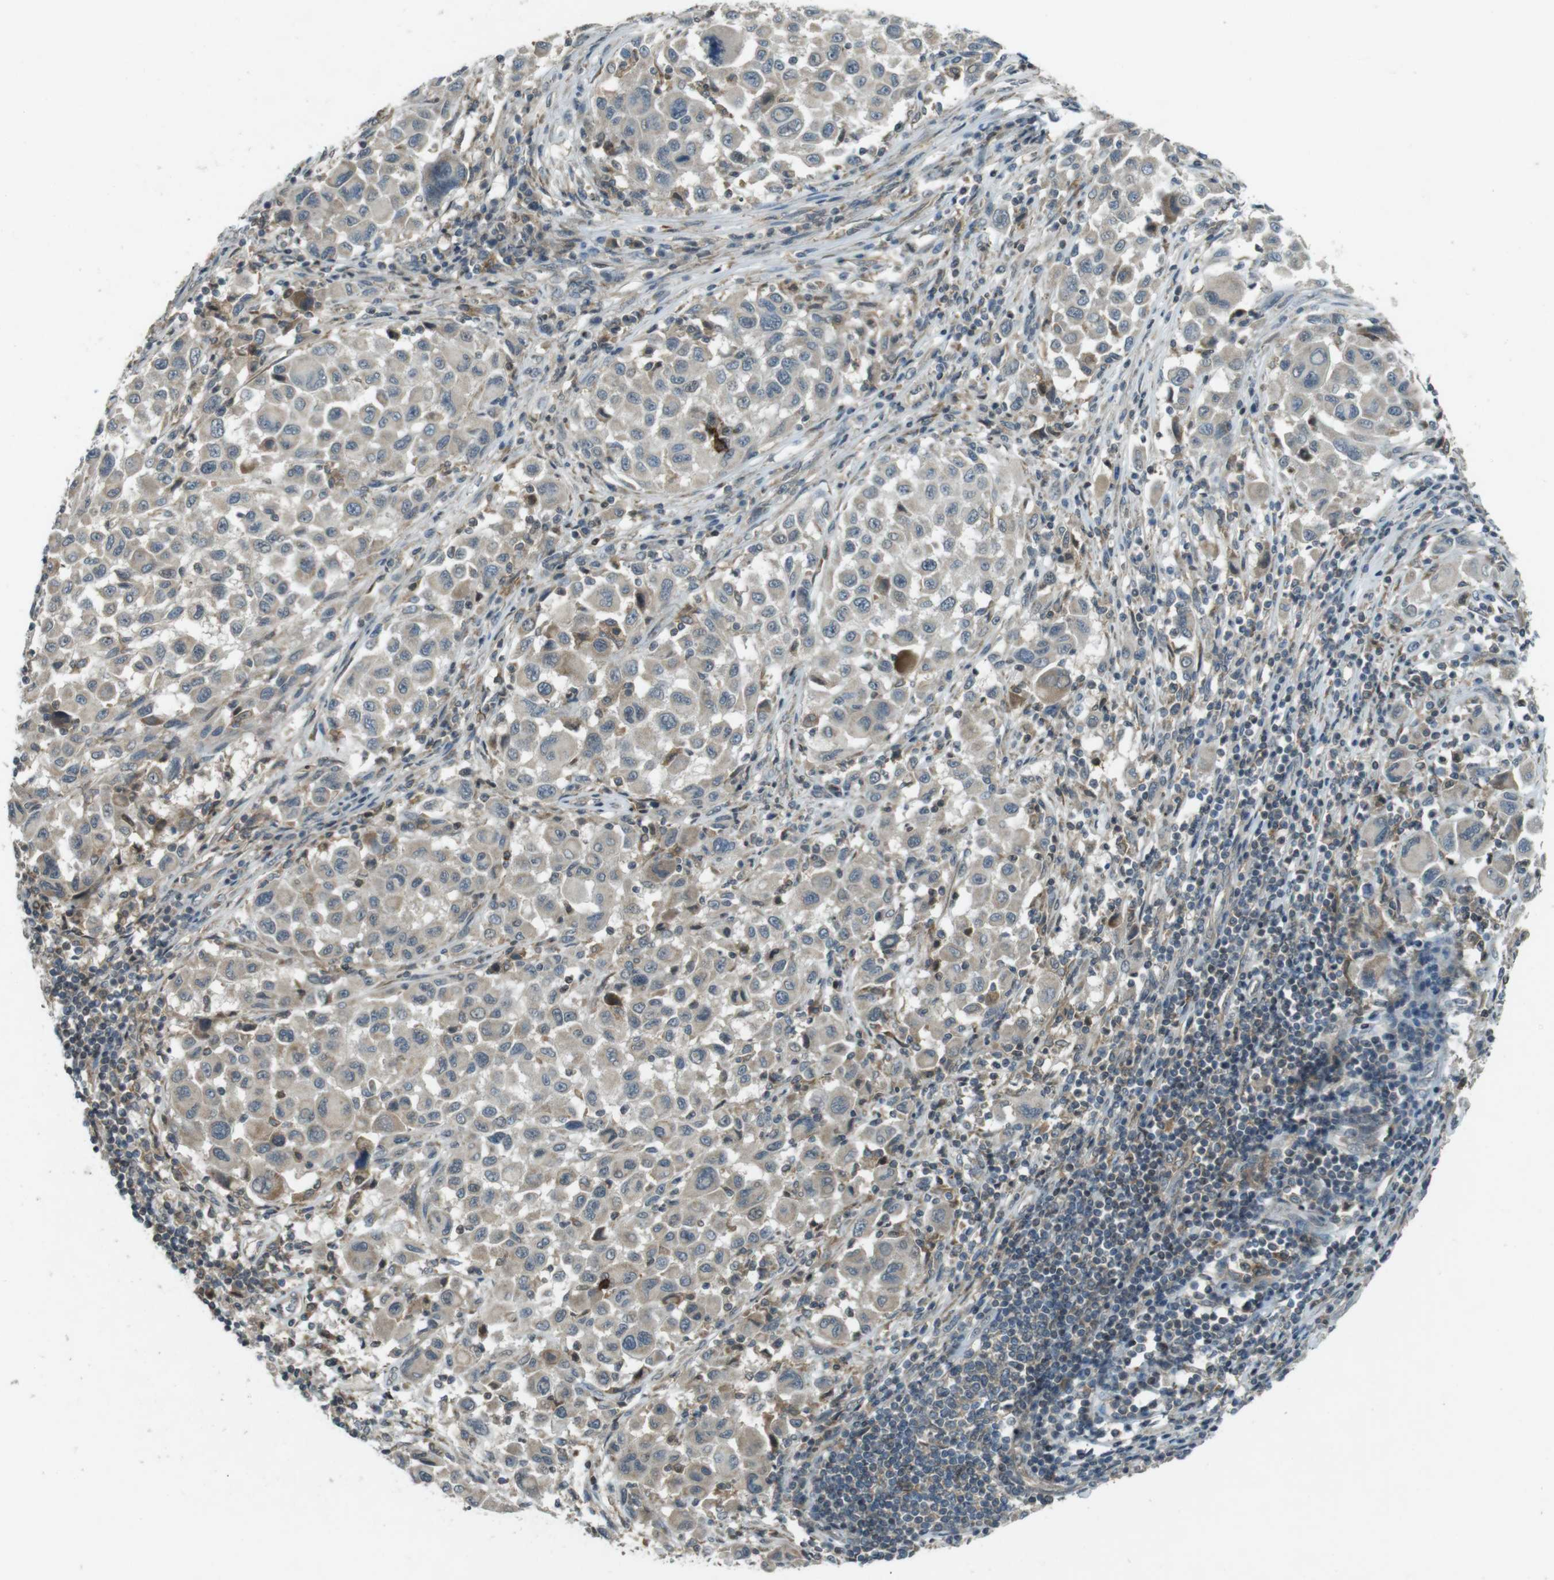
{"staining": {"intensity": "weak", "quantity": "<25%", "location": "cytoplasmic/membranous"}, "tissue": "melanoma", "cell_type": "Tumor cells", "image_type": "cancer", "snomed": [{"axis": "morphology", "description": "Malignant melanoma, Metastatic site"}, {"axis": "topography", "description": "Lymph node"}], "caption": "Immunohistochemical staining of human melanoma demonstrates no significant expression in tumor cells.", "gene": "ZYX", "patient": {"sex": "male", "age": 61}}